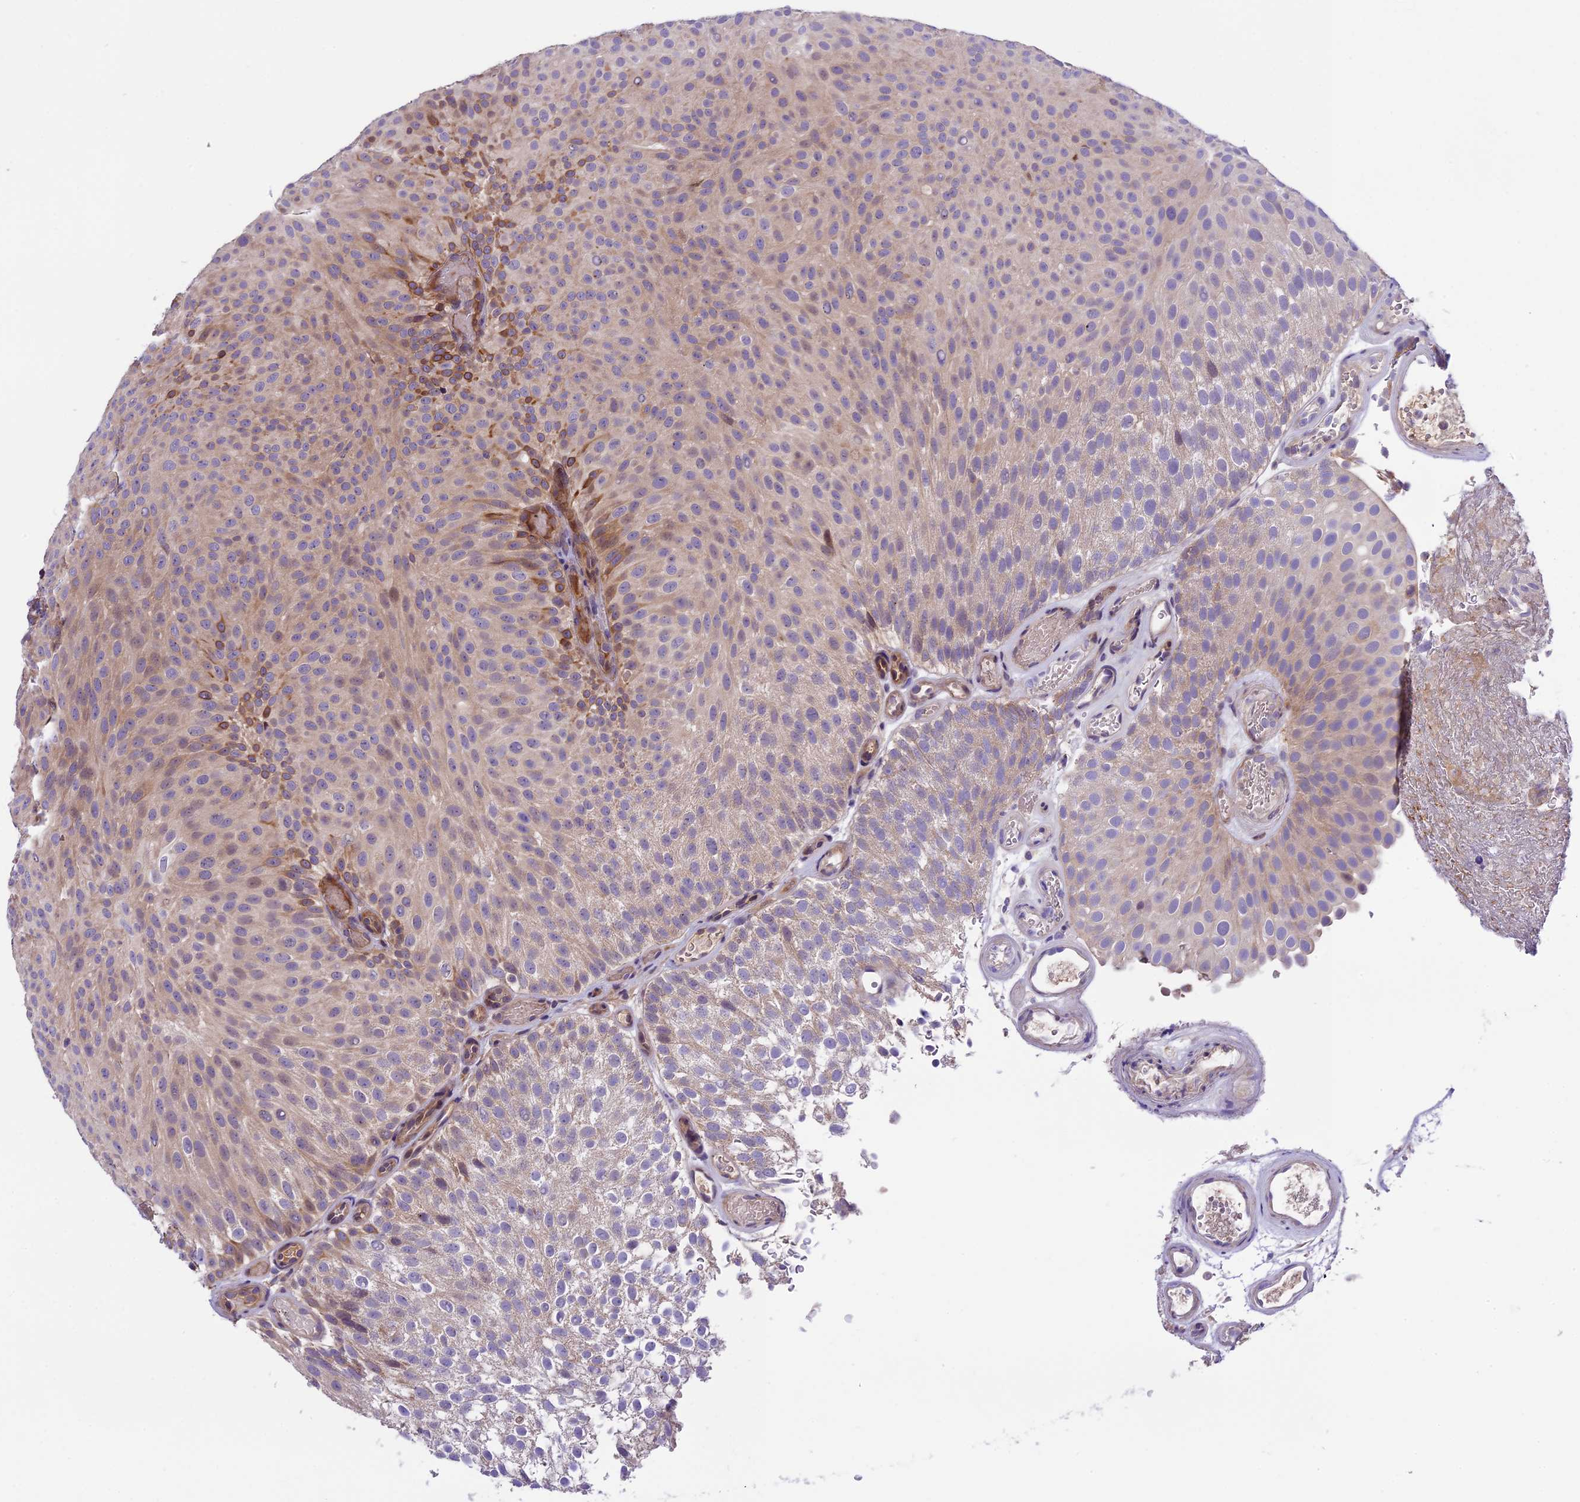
{"staining": {"intensity": "strong", "quantity": "<25%", "location": "cytoplasmic/membranous"}, "tissue": "urothelial cancer", "cell_type": "Tumor cells", "image_type": "cancer", "snomed": [{"axis": "morphology", "description": "Urothelial carcinoma, Low grade"}, {"axis": "topography", "description": "Urinary bladder"}], "caption": "Urothelial carcinoma (low-grade) stained with IHC displays strong cytoplasmic/membranous expression in approximately <25% of tumor cells.", "gene": "ABCC10", "patient": {"sex": "male", "age": 78}}